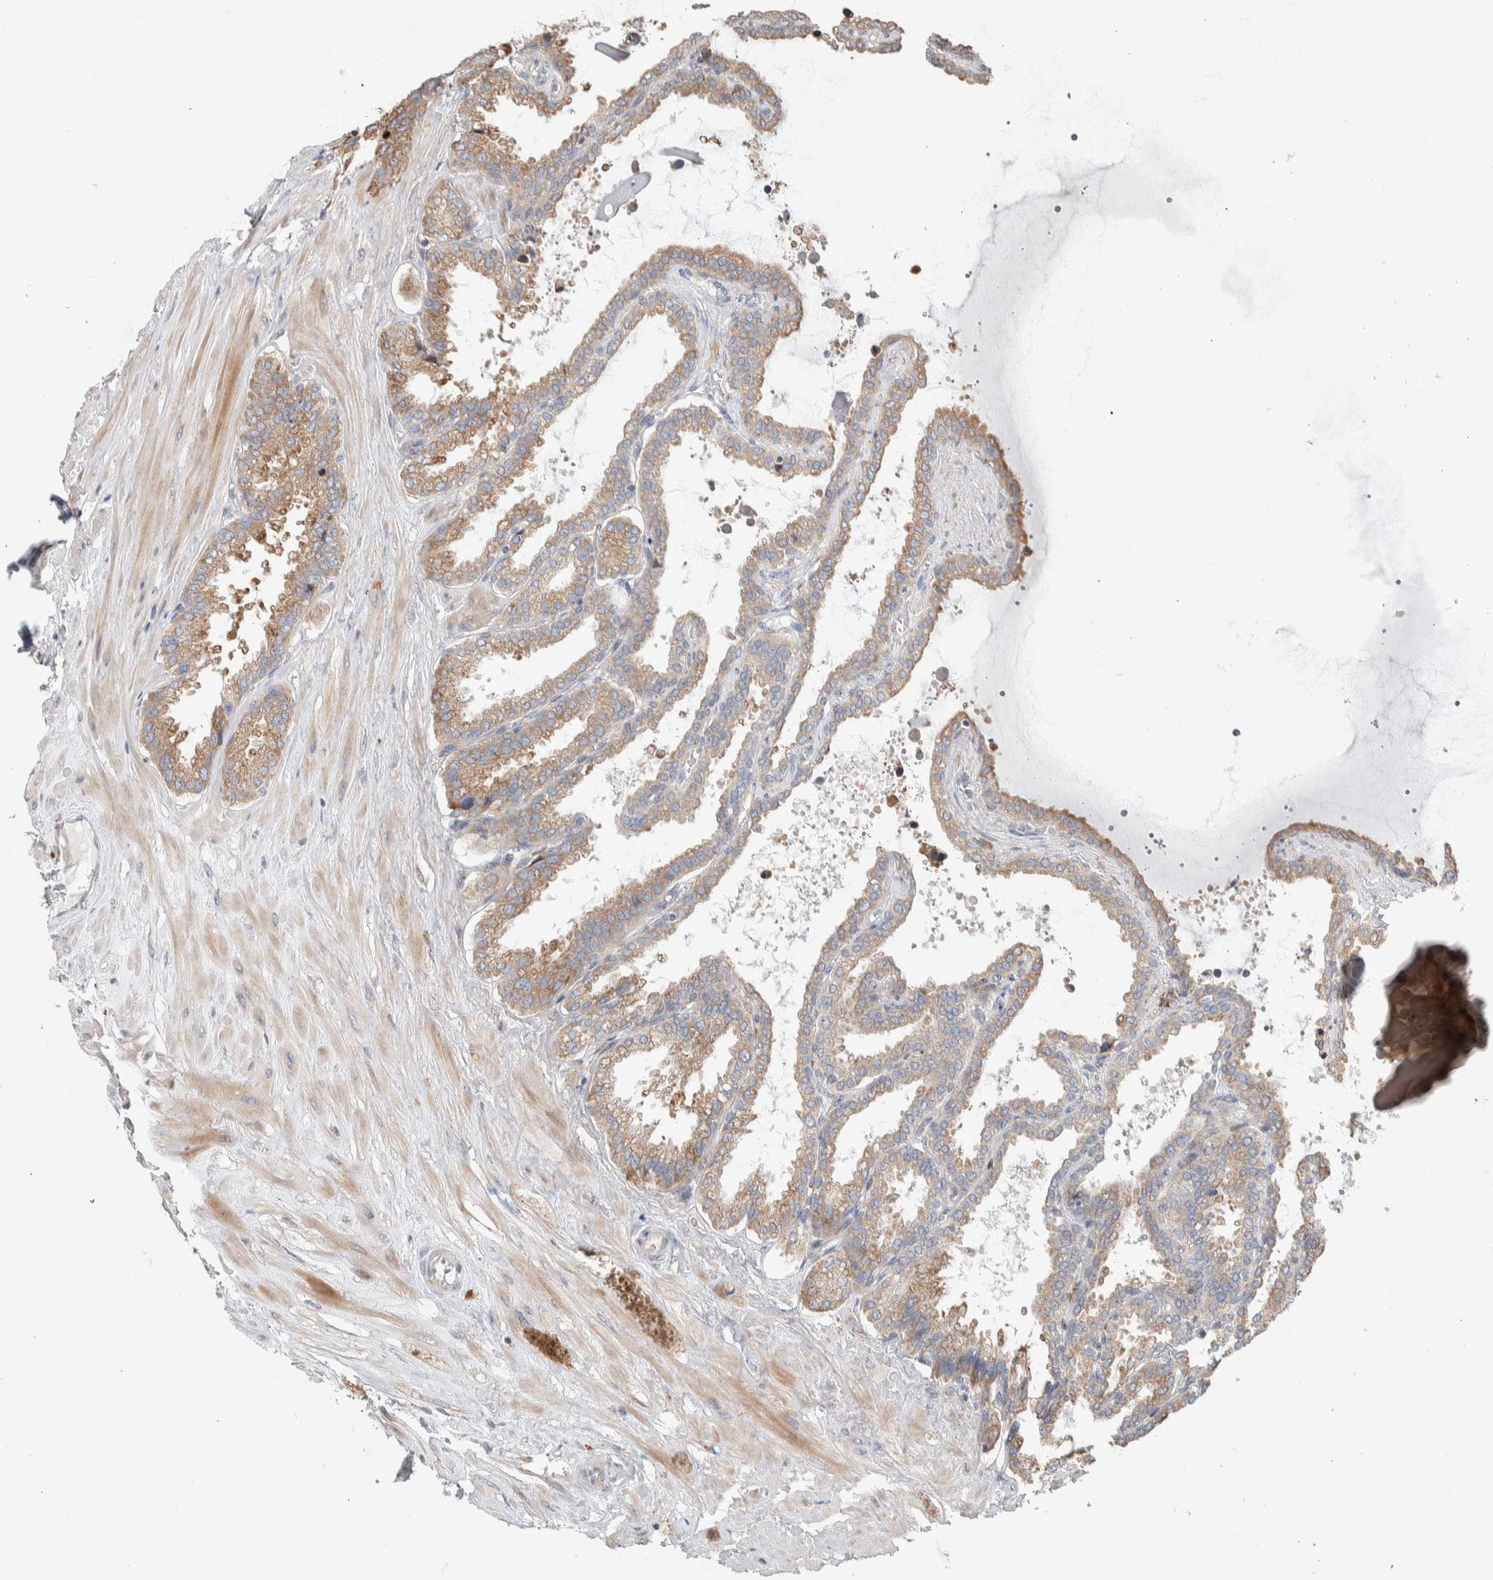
{"staining": {"intensity": "moderate", "quantity": ">75%", "location": "cytoplasmic/membranous"}, "tissue": "seminal vesicle", "cell_type": "Glandular cells", "image_type": "normal", "snomed": [{"axis": "morphology", "description": "Normal tissue, NOS"}, {"axis": "topography", "description": "Seminal veicle"}], "caption": "Moderate cytoplasmic/membranous staining is present in about >75% of glandular cells in unremarkable seminal vesicle.", "gene": "ADCY8", "patient": {"sex": "male", "age": 46}}